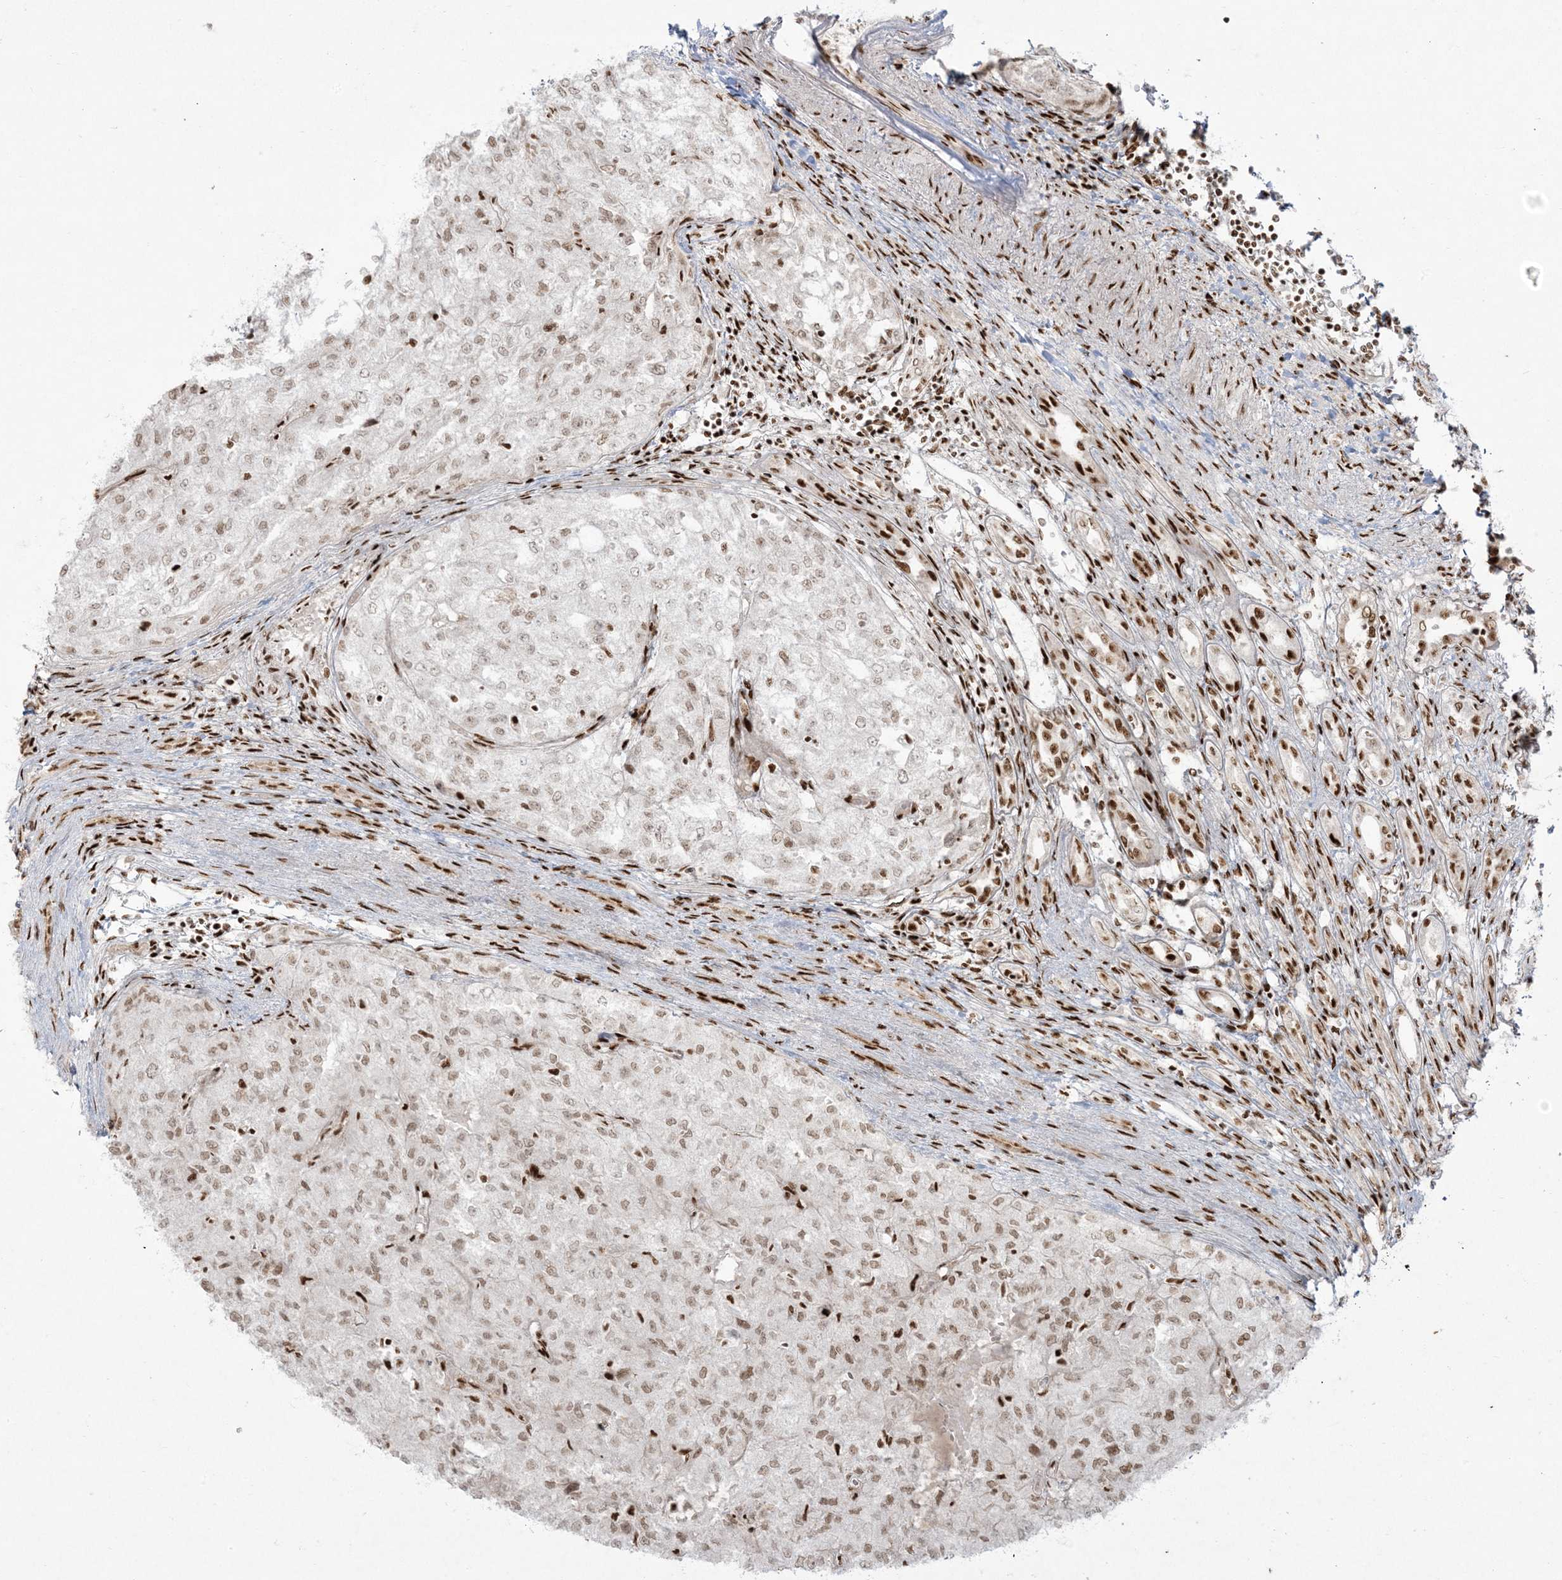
{"staining": {"intensity": "moderate", "quantity": ">75%", "location": "nuclear"}, "tissue": "renal cancer", "cell_type": "Tumor cells", "image_type": "cancer", "snomed": [{"axis": "morphology", "description": "Adenocarcinoma, NOS"}, {"axis": "topography", "description": "Kidney"}], "caption": "A brown stain labels moderate nuclear expression of a protein in human renal adenocarcinoma tumor cells.", "gene": "RBM10", "patient": {"sex": "female", "age": 54}}